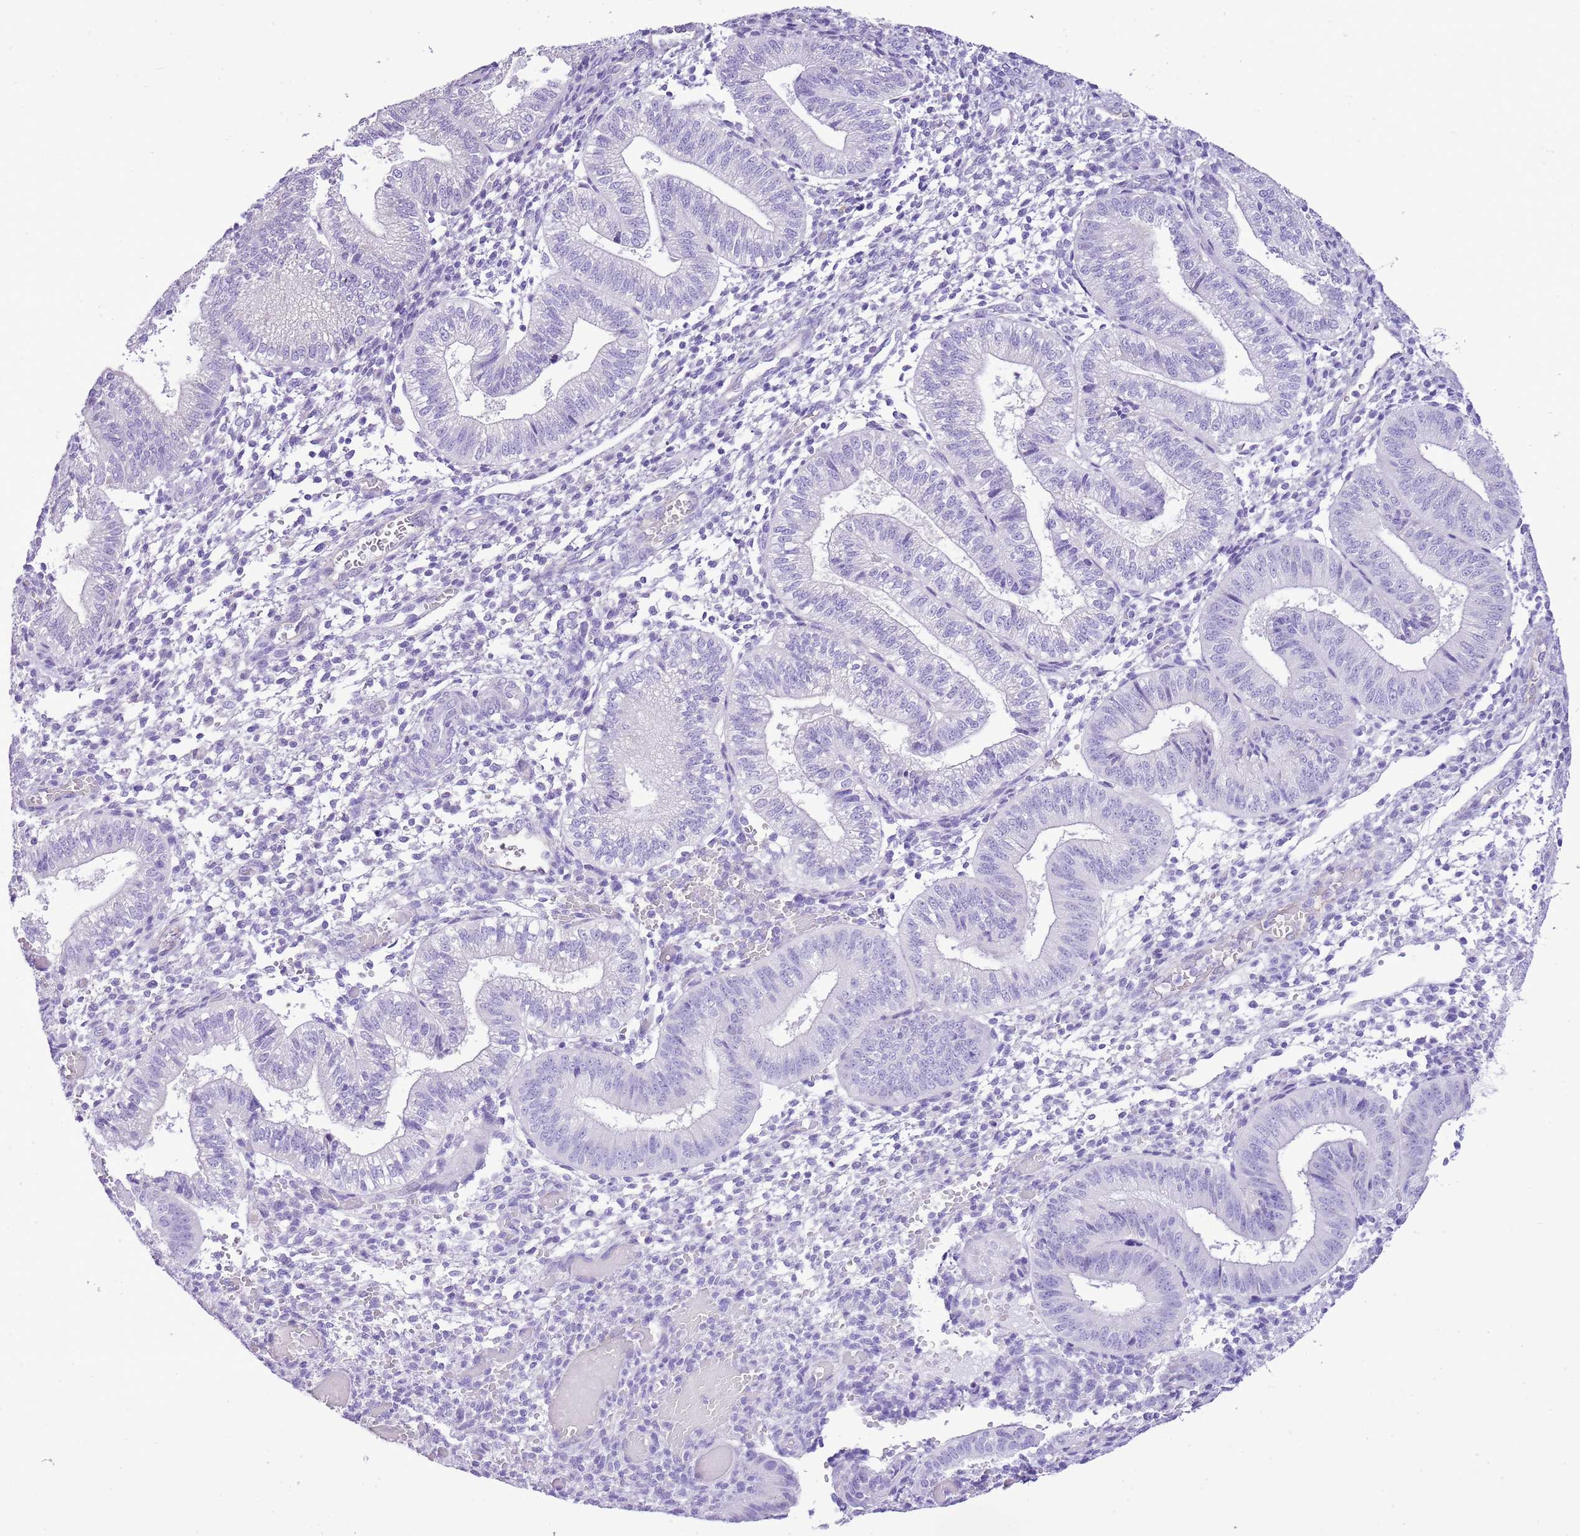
{"staining": {"intensity": "negative", "quantity": "none", "location": "none"}, "tissue": "endometrium", "cell_type": "Cells in endometrial stroma", "image_type": "normal", "snomed": [{"axis": "morphology", "description": "Normal tissue, NOS"}, {"axis": "topography", "description": "Endometrium"}], "caption": "An immunohistochemistry histopathology image of benign endometrium is shown. There is no staining in cells in endometrial stroma of endometrium.", "gene": "AAR2", "patient": {"sex": "female", "age": 34}}